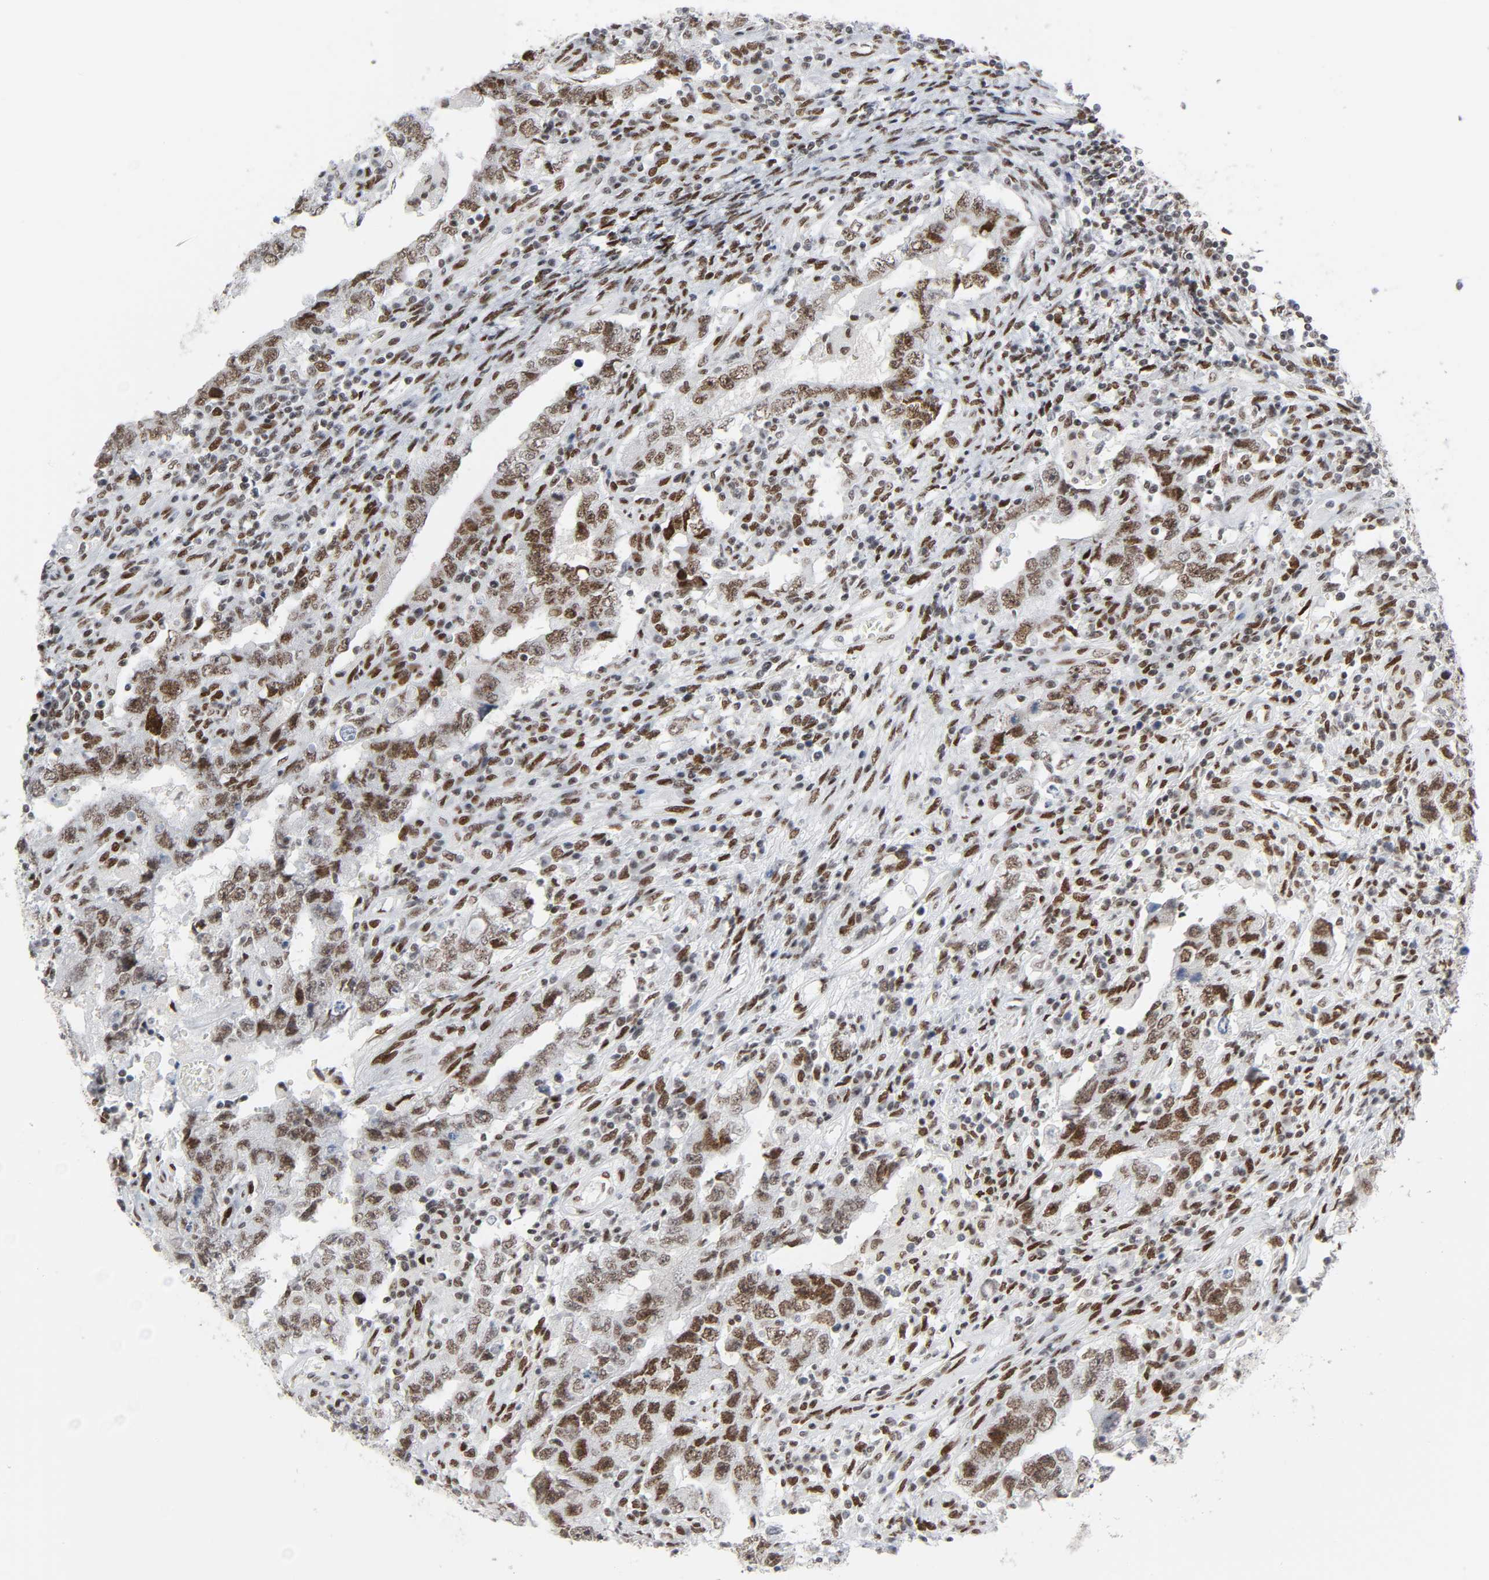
{"staining": {"intensity": "moderate", "quantity": ">75%", "location": "nuclear"}, "tissue": "testis cancer", "cell_type": "Tumor cells", "image_type": "cancer", "snomed": [{"axis": "morphology", "description": "Carcinoma, Embryonal, NOS"}, {"axis": "topography", "description": "Testis"}], "caption": "Protein staining of embryonal carcinoma (testis) tissue demonstrates moderate nuclear positivity in approximately >75% of tumor cells.", "gene": "HSF1", "patient": {"sex": "male", "age": 26}}